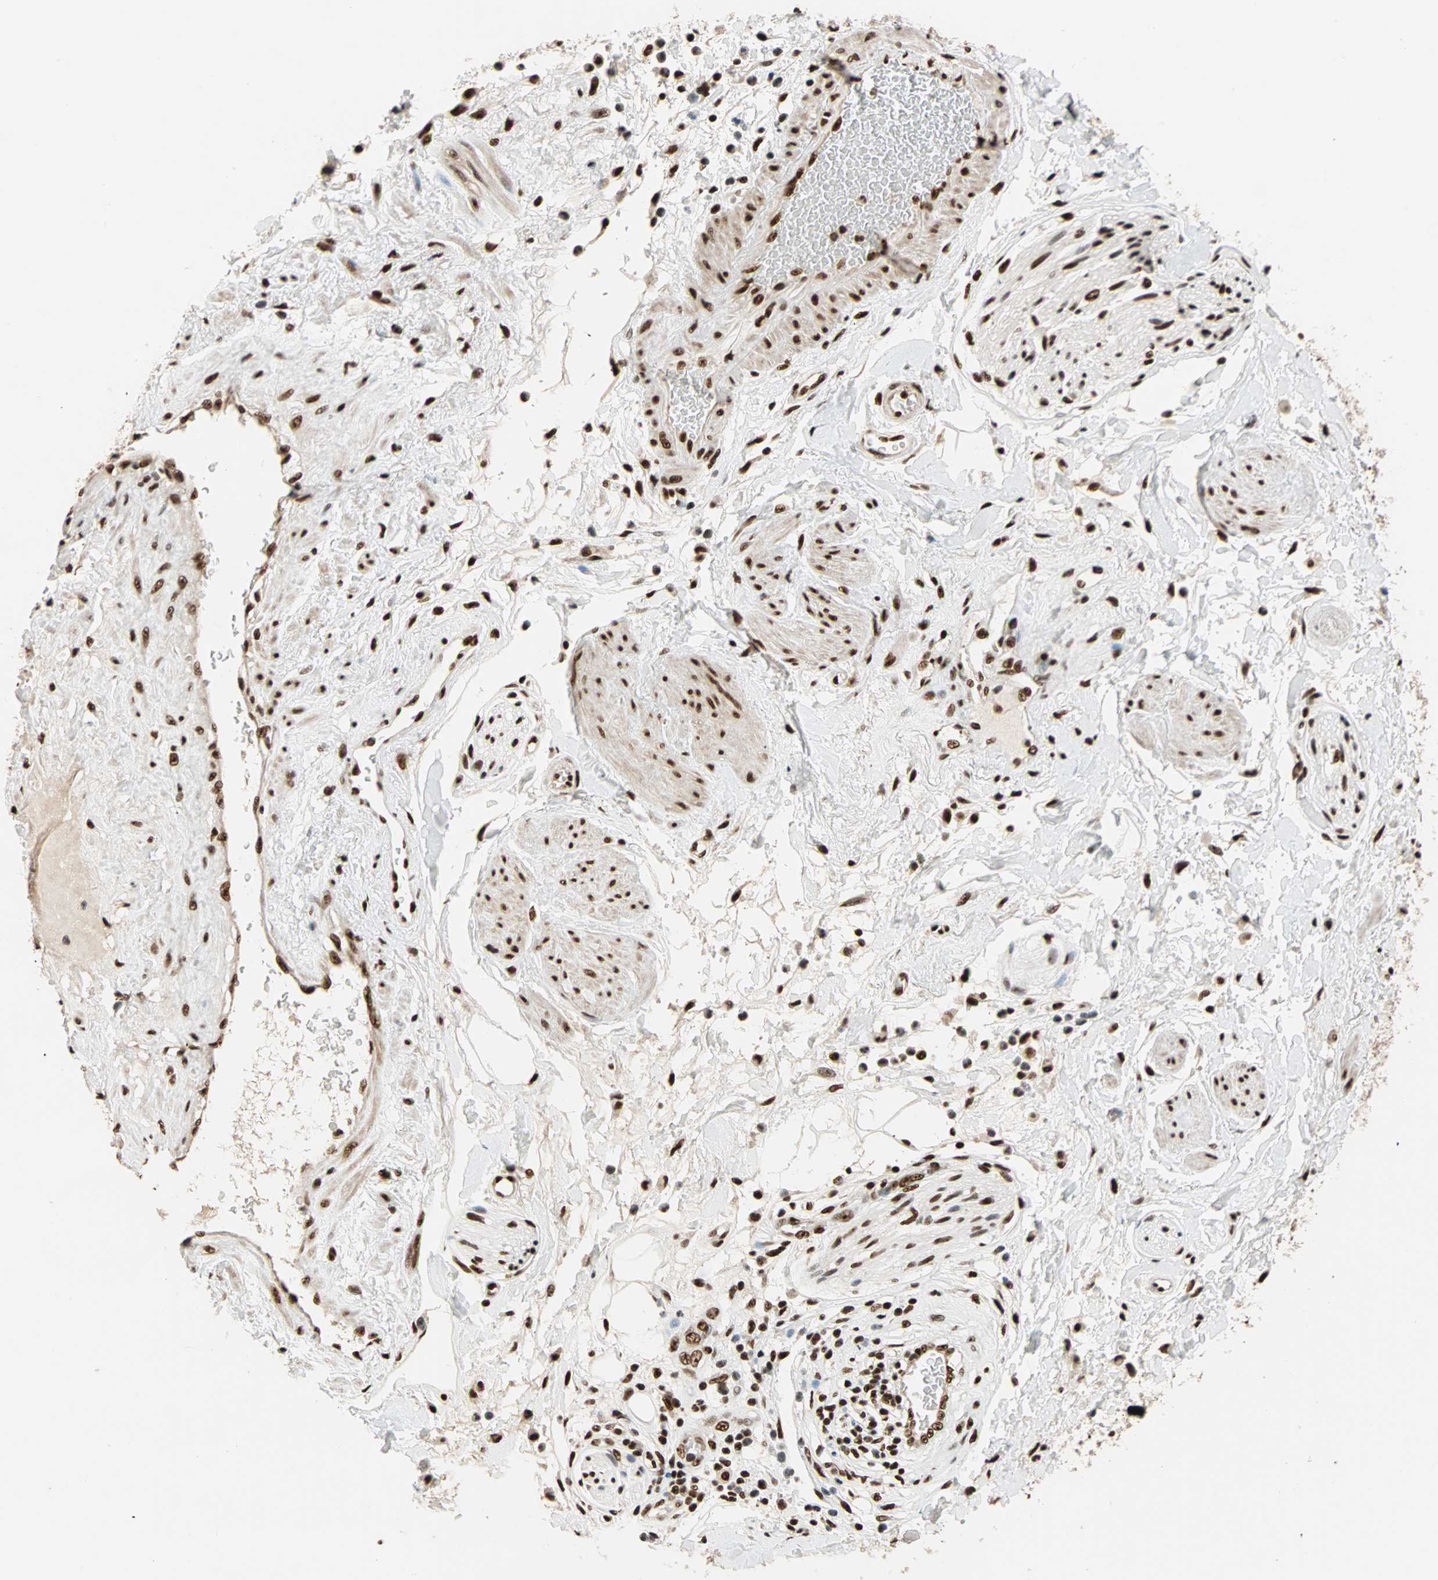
{"staining": {"intensity": "strong", "quantity": ">75%", "location": "cytoplasmic/membranous,nuclear"}, "tissue": "adipose tissue", "cell_type": "Adipocytes", "image_type": "normal", "snomed": [{"axis": "morphology", "description": "Normal tissue, NOS"}, {"axis": "topography", "description": "Soft tissue"}, {"axis": "topography", "description": "Peripheral nerve tissue"}], "caption": "A high-resolution histopathology image shows immunohistochemistry staining of normal adipose tissue, which shows strong cytoplasmic/membranous,nuclear expression in approximately >75% of adipocytes.", "gene": "ILF2", "patient": {"sex": "female", "age": 71}}